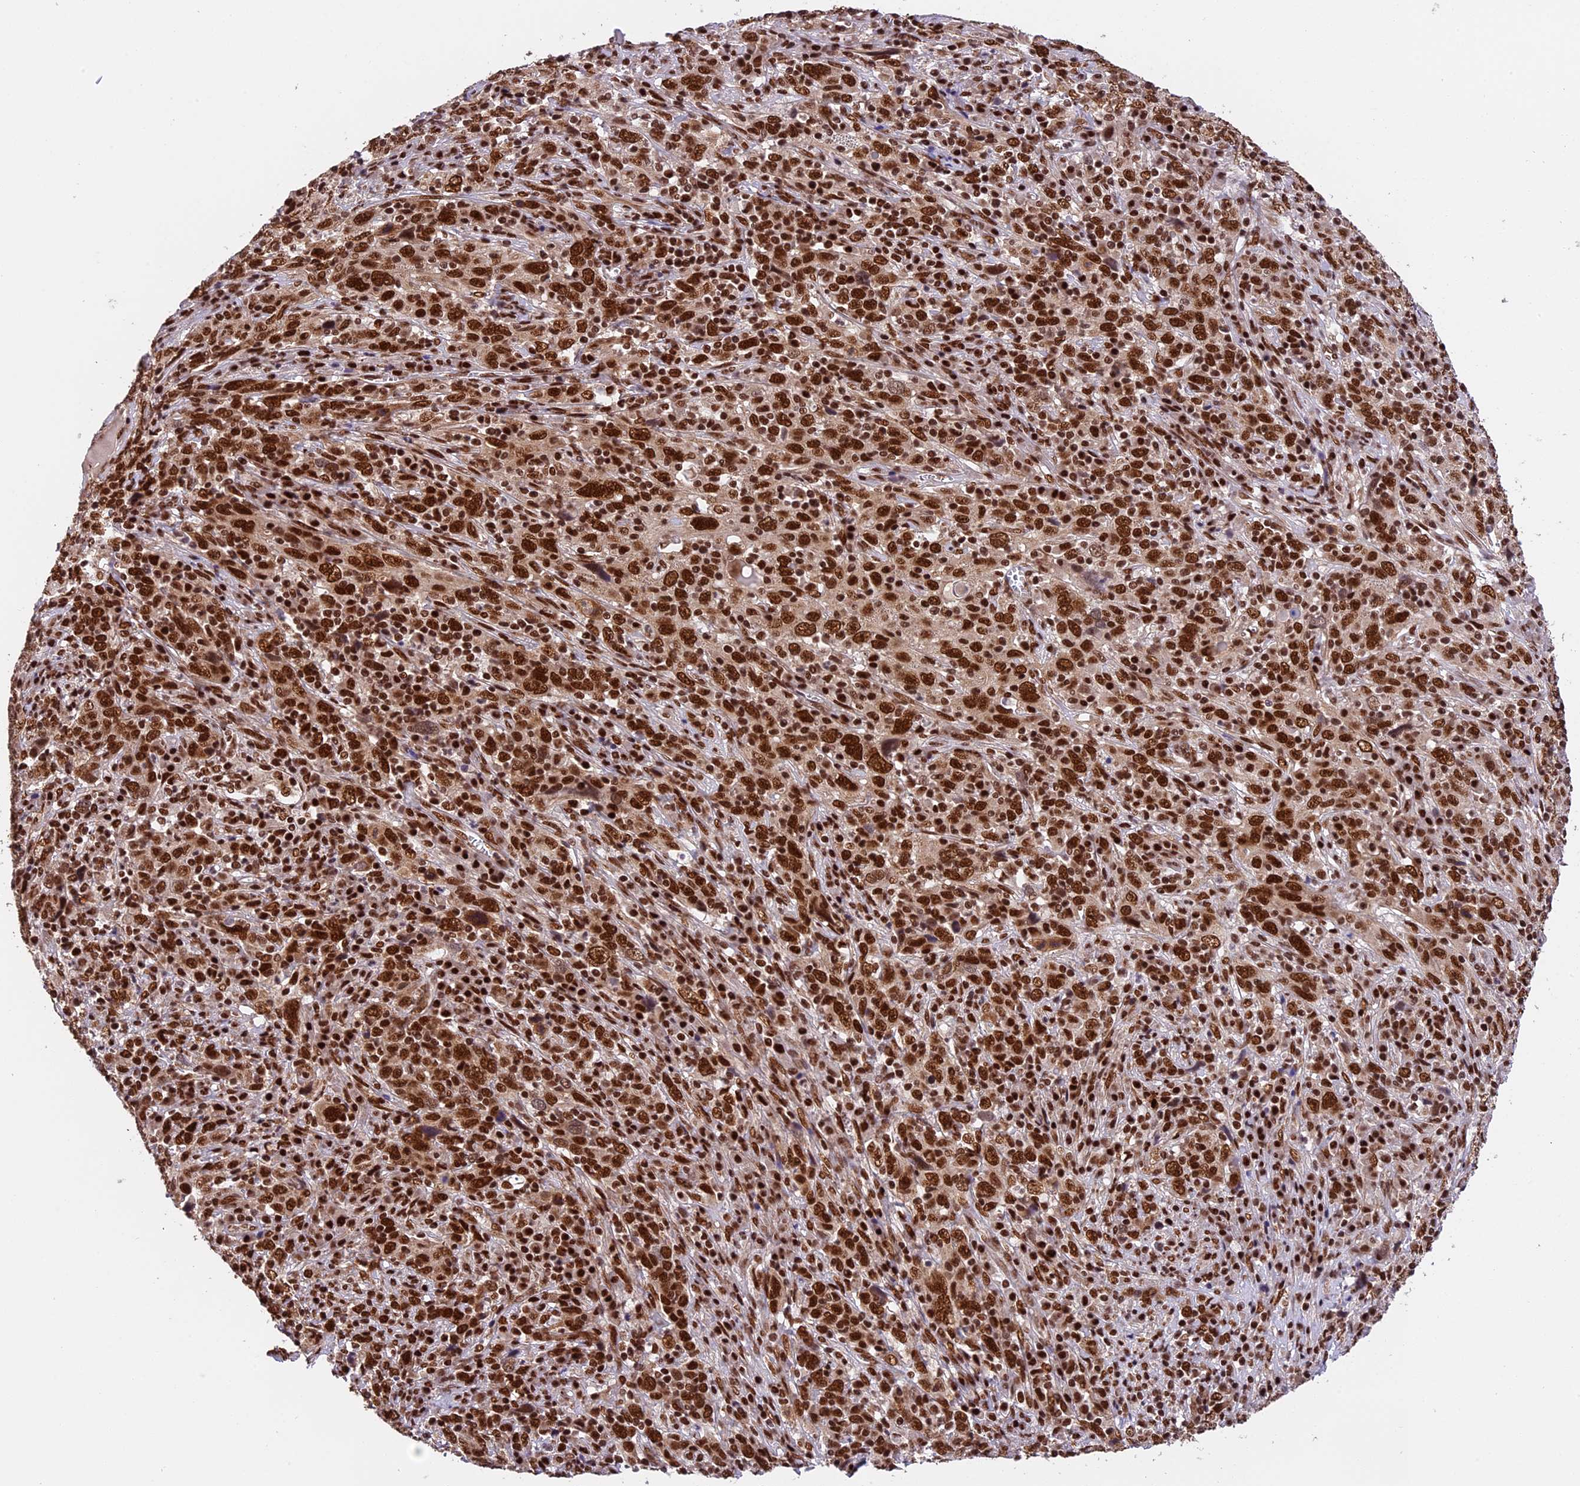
{"staining": {"intensity": "strong", "quantity": ">75%", "location": "nuclear"}, "tissue": "cervical cancer", "cell_type": "Tumor cells", "image_type": "cancer", "snomed": [{"axis": "morphology", "description": "Squamous cell carcinoma, NOS"}, {"axis": "topography", "description": "Cervix"}], "caption": "Strong nuclear staining is present in approximately >75% of tumor cells in squamous cell carcinoma (cervical). (DAB (3,3'-diaminobenzidine) IHC, brown staining for protein, blue staining for nuclei).", "gene": "RAMAC", "patient": {"sex": "female", "age": 46}}